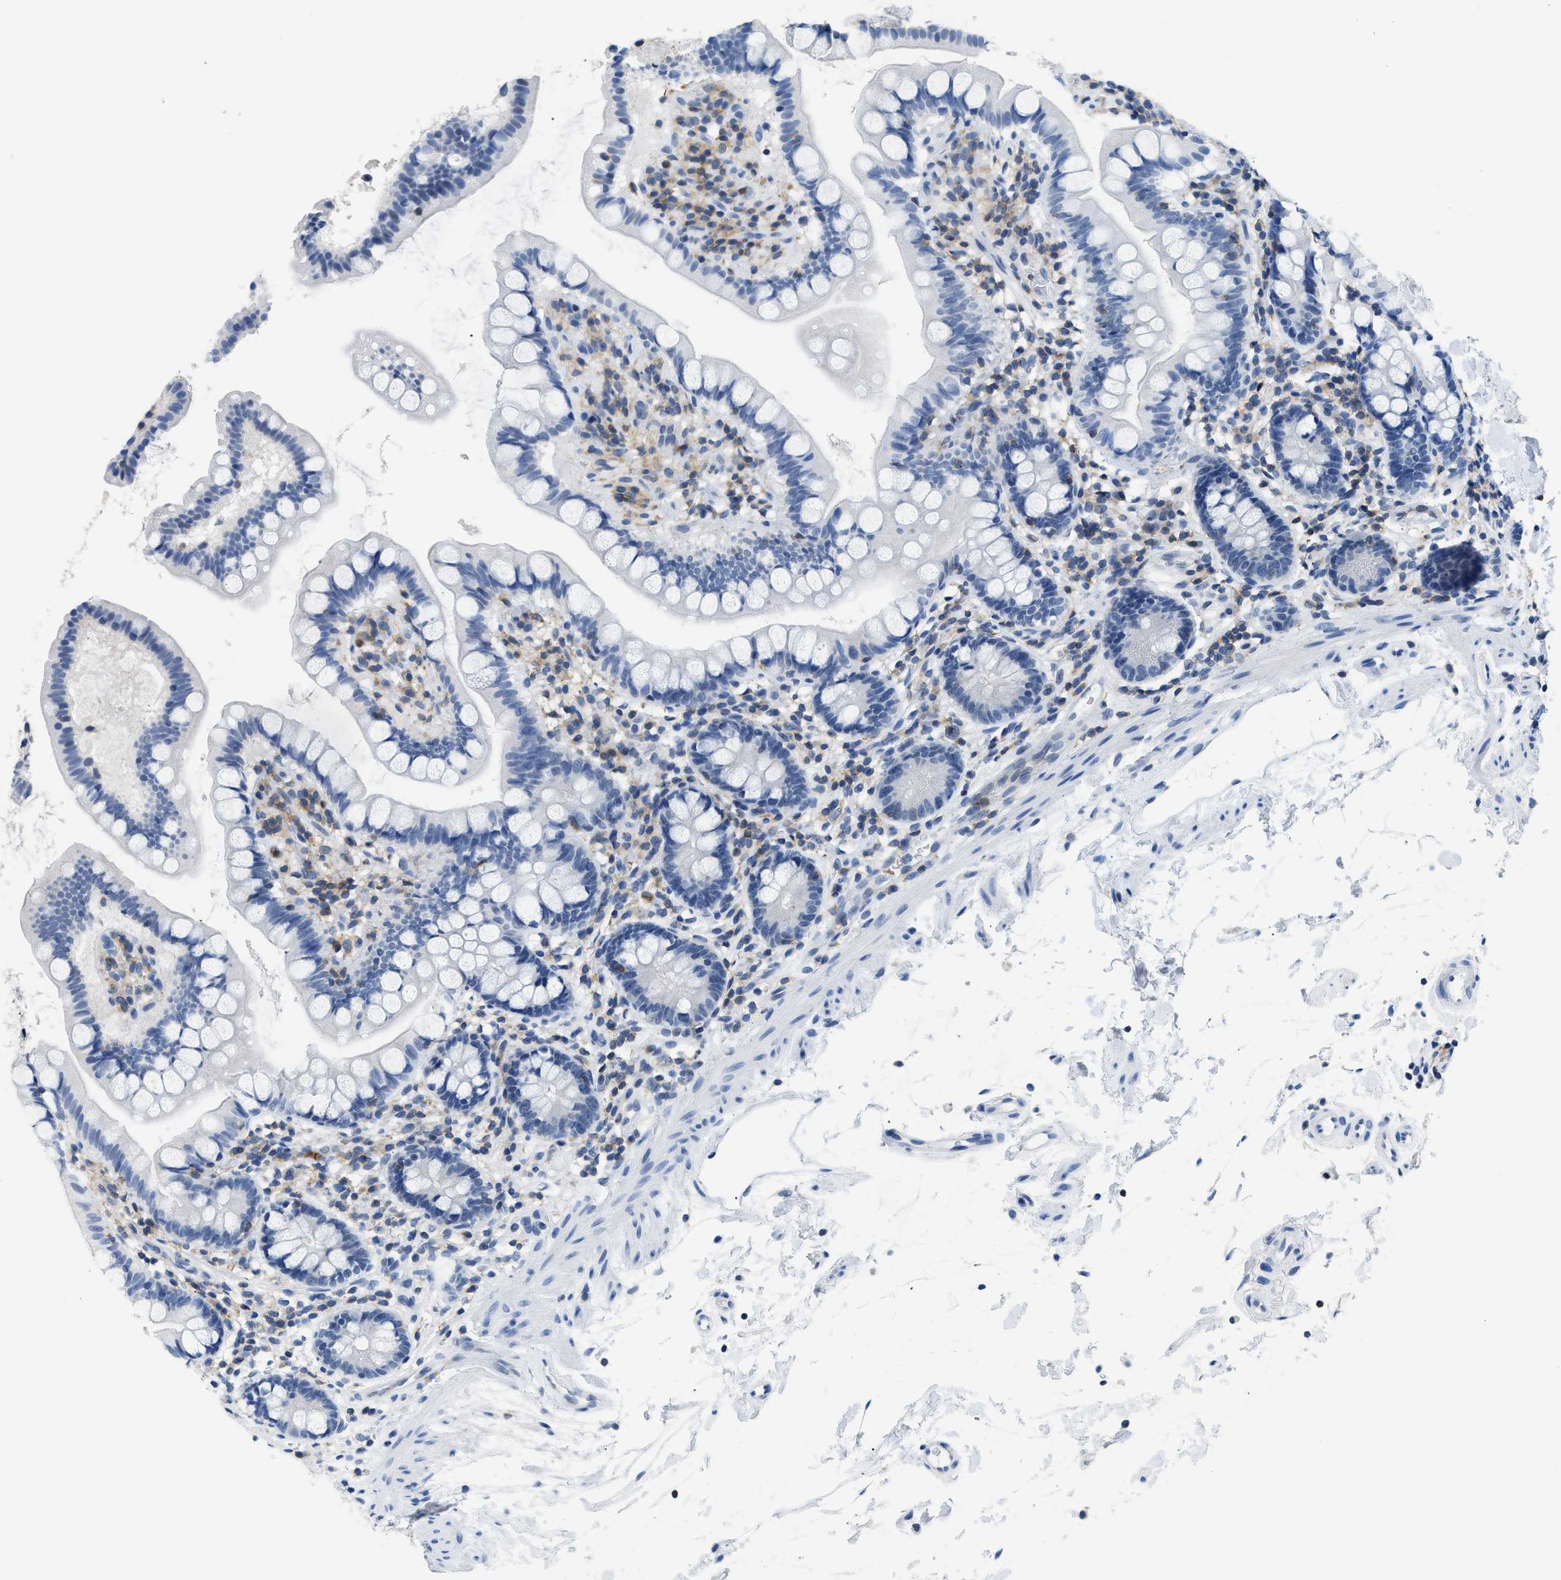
{"staining": {"intensity": "negative", "quantity": "none", "location": "none"}, "tissue": "small intestine", "cell_type": "Glandular cells", "image_type": "normal", "snomed": [{"axis": "morphology", "description": "Normal tissue, NOS"}, {"axis": "topography", "description": "Small intestine"}], "caption": "A high-resolution histopathology image shows IHC staining of normal small intestine, which reveals no significant expression in glandular cells.", "gene": "NFATC2", "patient": {"sex": "female", "age": 84}}